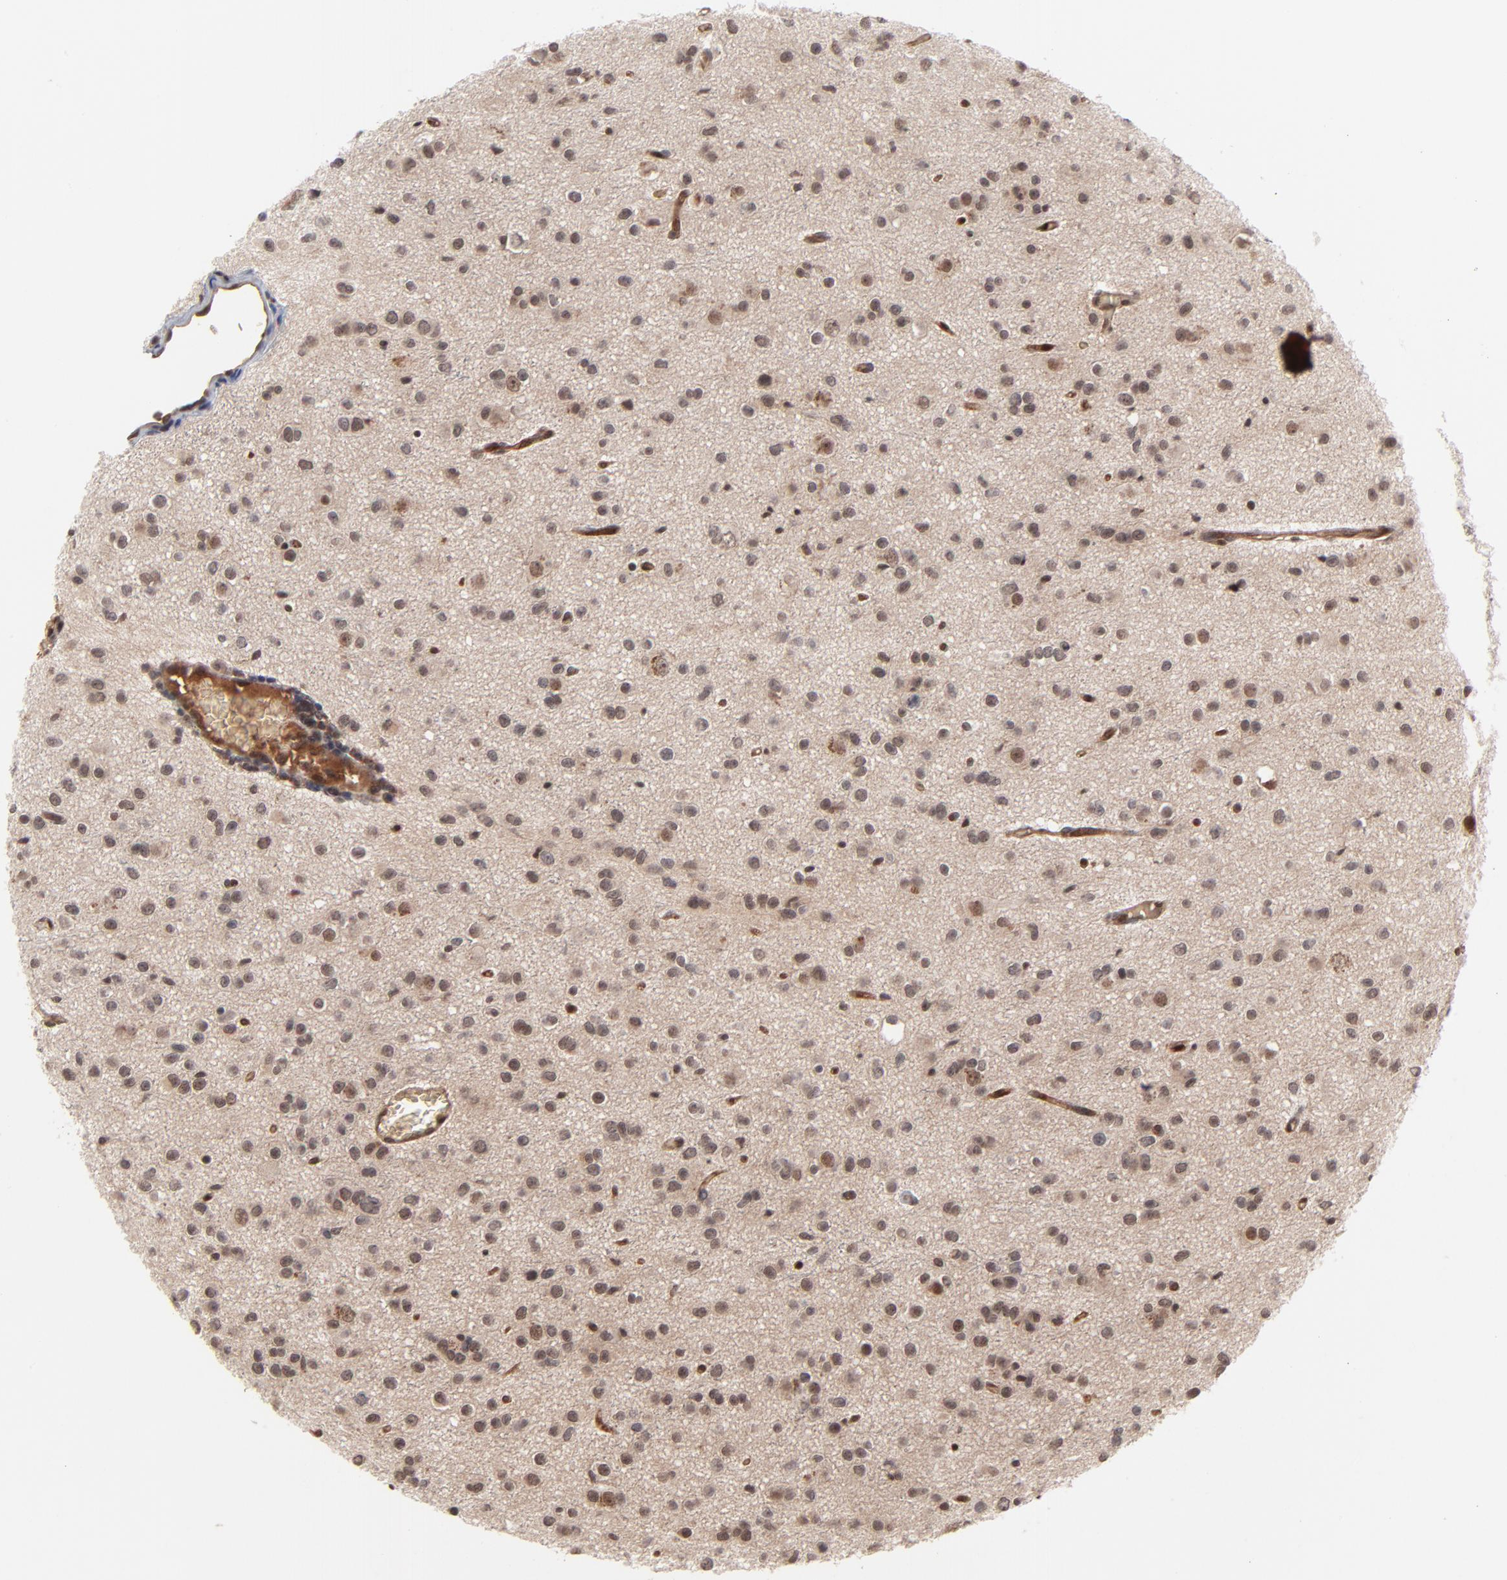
{"staining": {"intensity": "moderate", "quantity": "25%-75%", "location": "cytoplasmic/membranous,nuclear"}, "tissue": "glioma", "cell_type": "Tumor cells", "image_type": "cancer", "snomed": [{"axis": "morphology", "description": "Glioma, malignant, Low grade"}, {"axis": "topography", "description": "Brain"}], "caption": "Glioma stained with DAB (3,3'-diaminobenzidine) IHC shows medium levels of moderate cytoplasmic/membranous and nuclear expression in approximately 25%-75% of tumor cells.", "gene": "CASP10", "patient": {"sex": "male", "age": 42}}